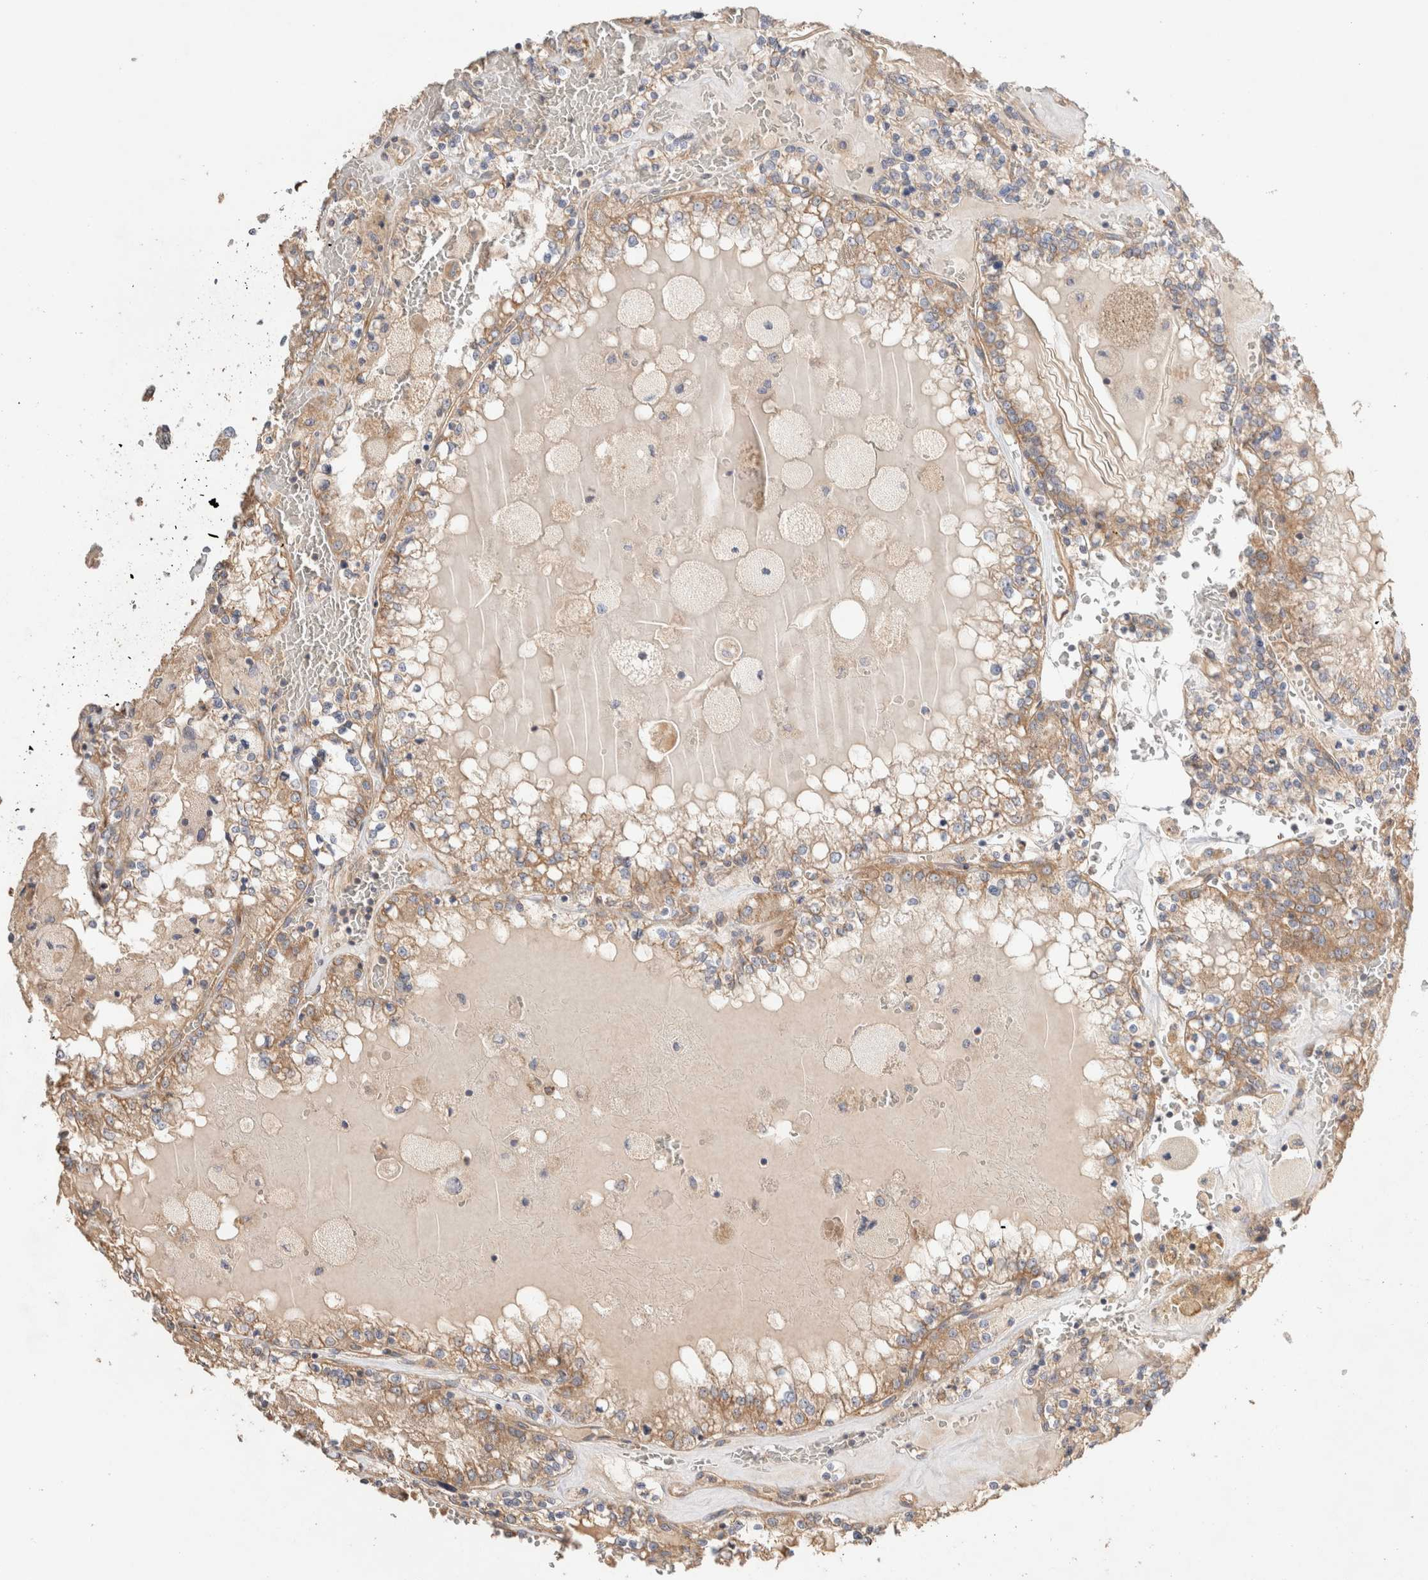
{"staining": {"intensity": "moderate", "quantity": ">75%", "location": "cytoplasmic/membranous"}, "tissue": "renal cancer", "cell_type": "Tumor cells", "image_type": "cancer", "snomed": [{"axis": "morphology", "description": "Adenocarcinoma, NOS"}, {"axis": "topography", "description": "Kidney"}], "caption": "Renal adenocarcinoma stained with a protein marker displays moderate staining in tumor cells.", "gene": "B3GNTL1", "patient": {"sex": "female", "age": 56}}